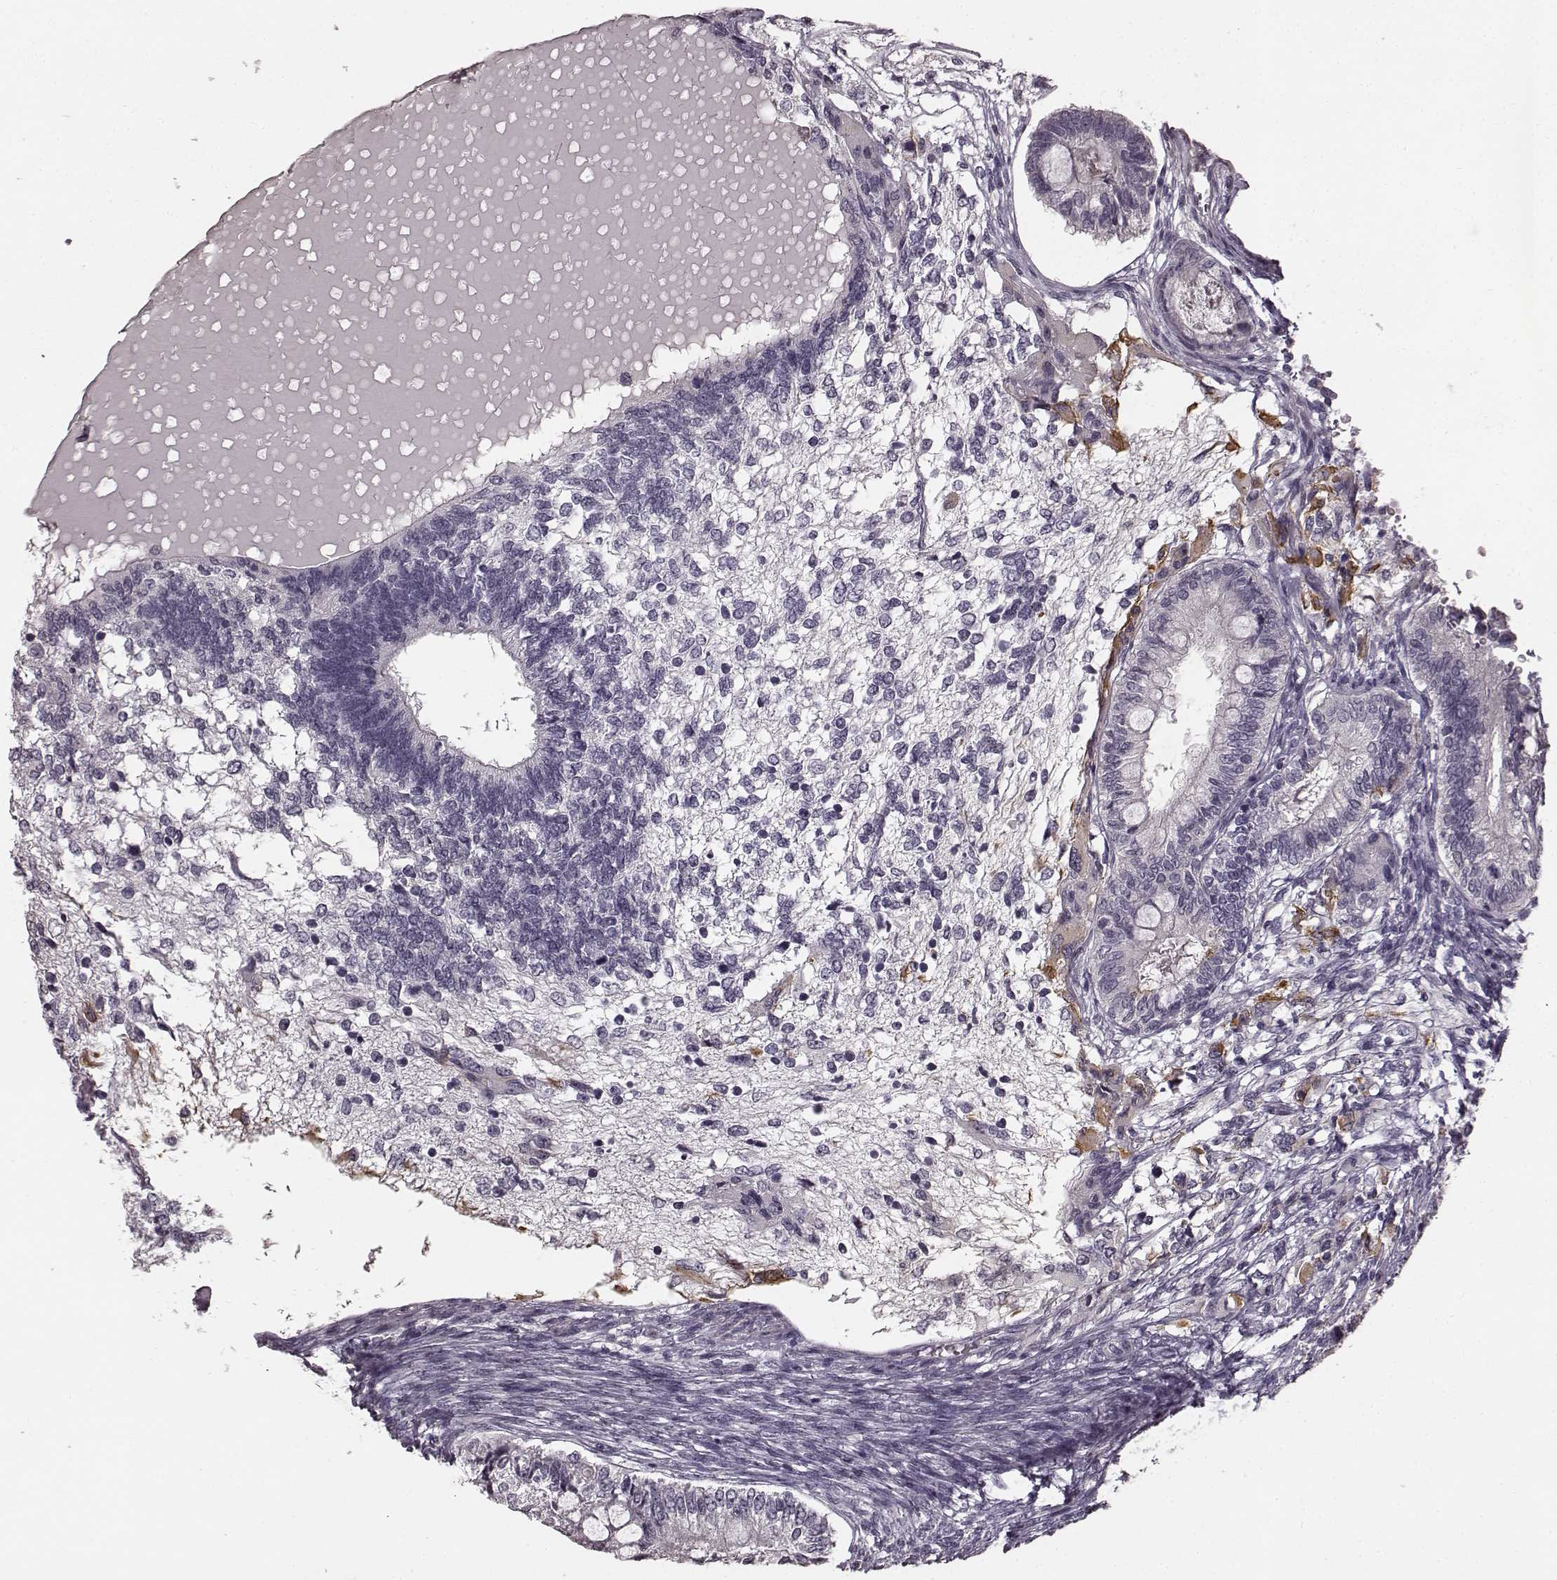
{"staining": {"intensity": "negative", "quantity": "none", "location": "none"}, "tissue": "testis cancer", "cell_type": "Tumor cells", "image_type": "cancer", "snomed": [{"axis": "morphology", "description": "Seminoma, NOS"}, {"axis": "morphology", "description": "Carcinoma, Embryonal, NOS"}, {"axis": "topography", "description": "Testis"}], "caption": "This is an immunohistochemistry (IHC) photomicrograph of human testis seminoma. There is no expression in tumor cells.", "gene": "RIT2", "patient": {"sex": "male", "age": 41}}